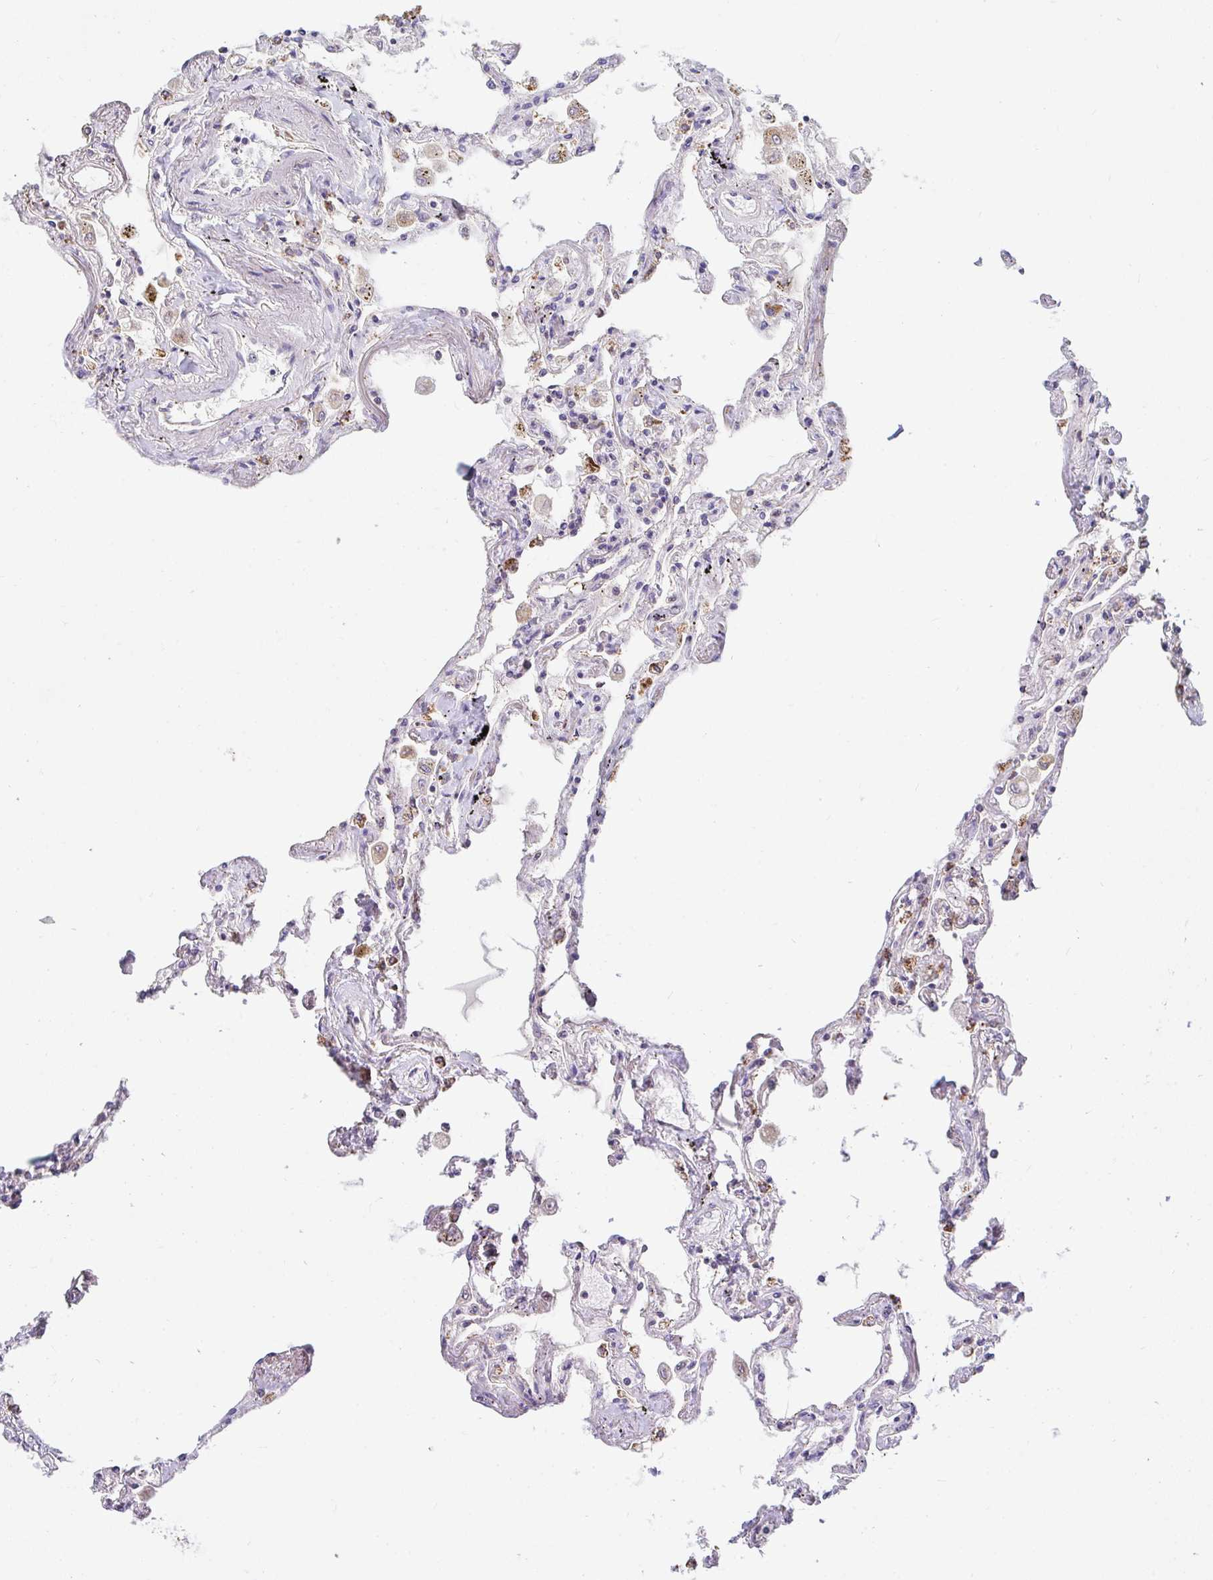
{"staining": {"intensity": "moderate", "quantity": "<25%", "location": "cytoplasmic/membranous"}, "tissue": "lung", "cell_type": "Alveolar cells", "image_type": "normal", "snomed": [{"axis": "morphology", "description": "Normal tissue, NOS"}, {"axis": "morphology", "description": "Adenocarcinoma, NOS"}, {"axis": "topography", "description": "Cartilage tissue"}, {"axis": "topography", "description": "Lung"}], "caption": "The immunohistochemical stain labels moderate cytoplasmic/membranous staining in alveolar cells of unremarkable lung. Using DAB (brown) and hematoxylin (blue) stains, captured at high magnification using brightfield microscopy.", "gene": "FAHD1", "patient": {"sex": "female", "age": 67}}